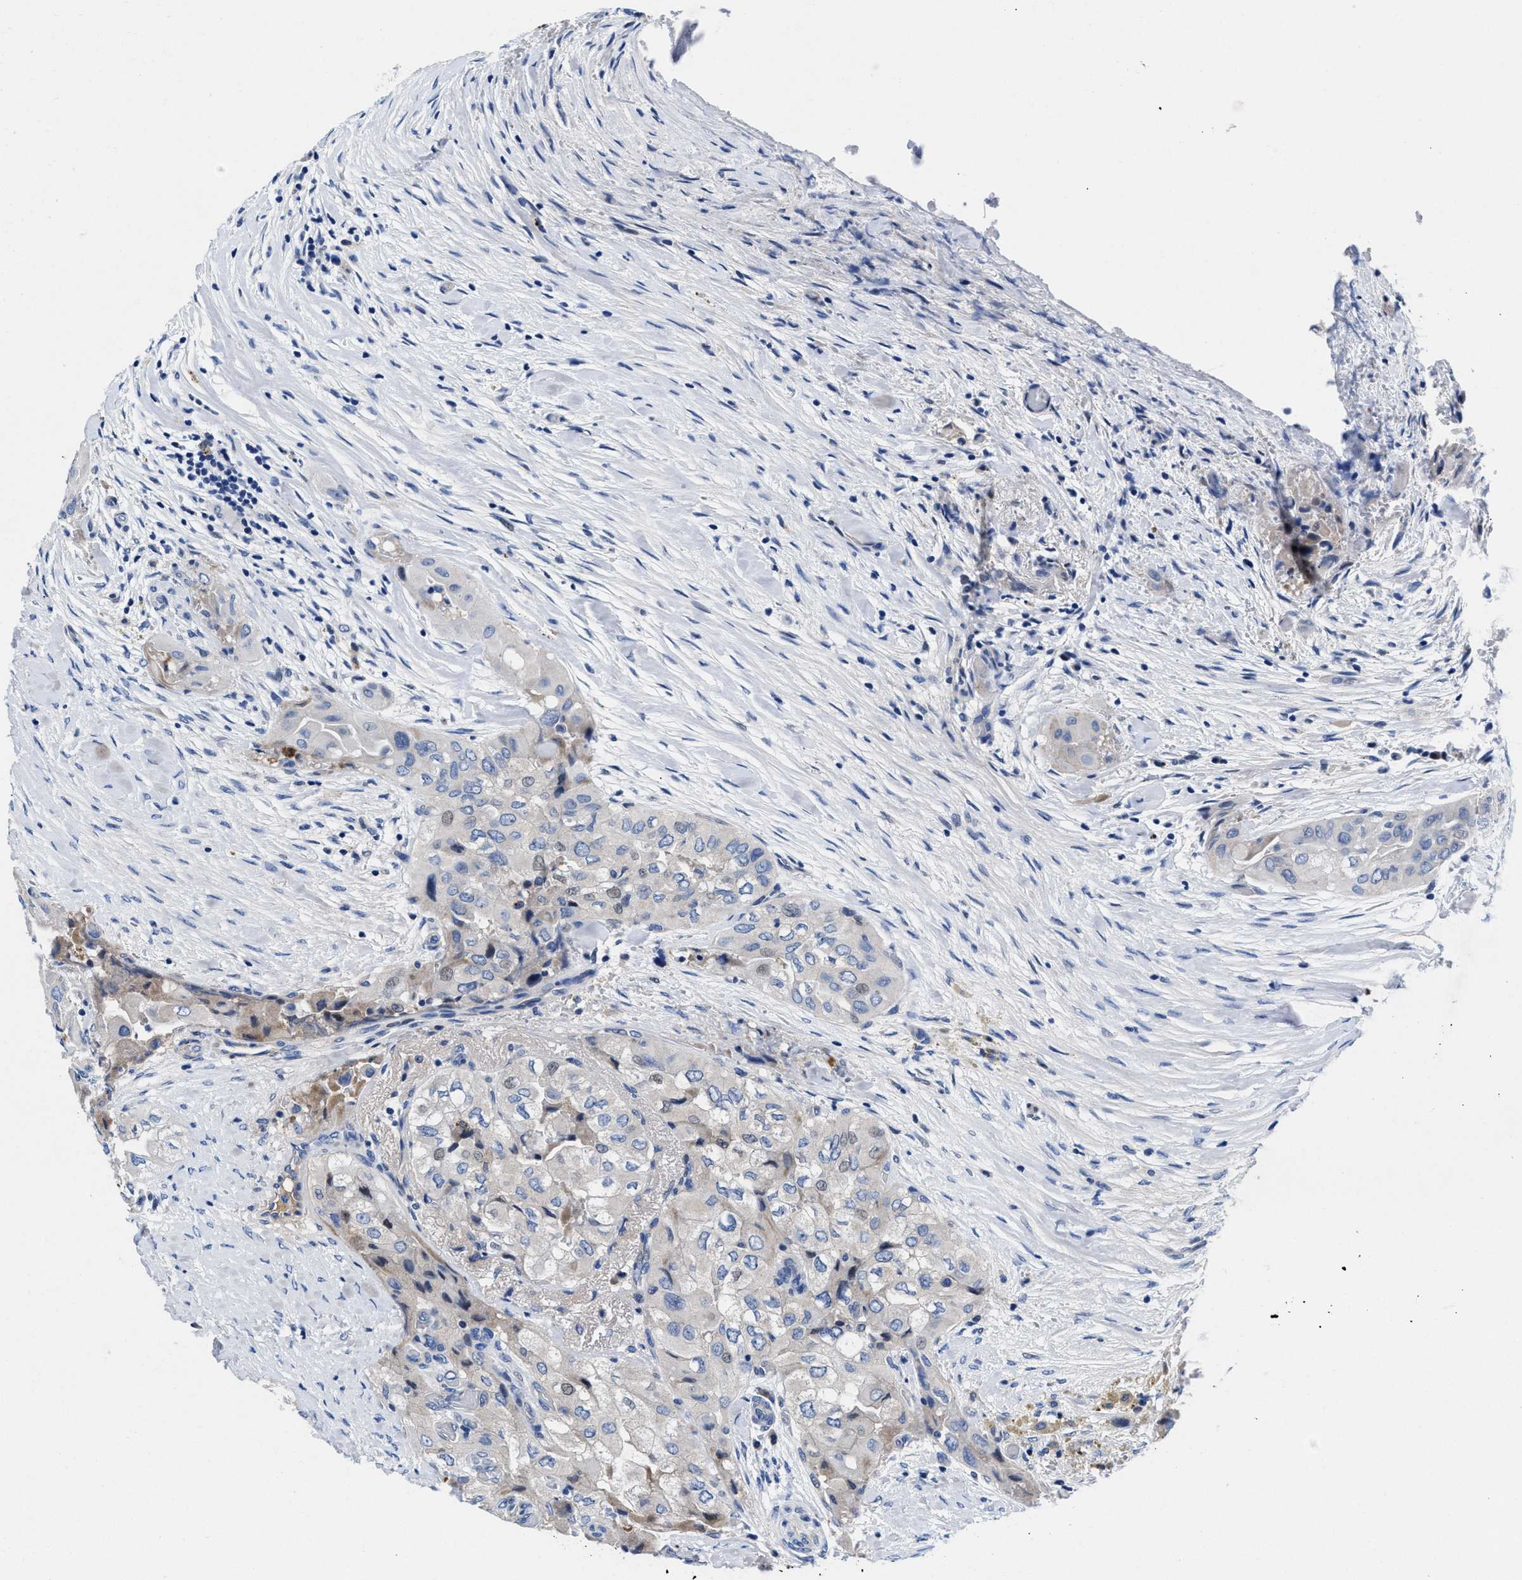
{"staining": {"intensity": "weak", "quantity": "<25%", "location": "cytoplasmic/membranous"}, "tissue": "thyroid cancer", "cell_type": "Tumor cells", "image_type": "cancer", "snomed": [{"axis": "morphology", "description": "Papillary adenocarcinoma, NOS"}, {"axis": "topography", "description": "Thyroid gland"}], "caption": "A histopathology image of papillary adenocarcinoma (thyroid) stained for a protein demonstrates no brown staining in tumor cells.", "gene": "DHRS13", "patient": {"sex": "female", "age": 59}}